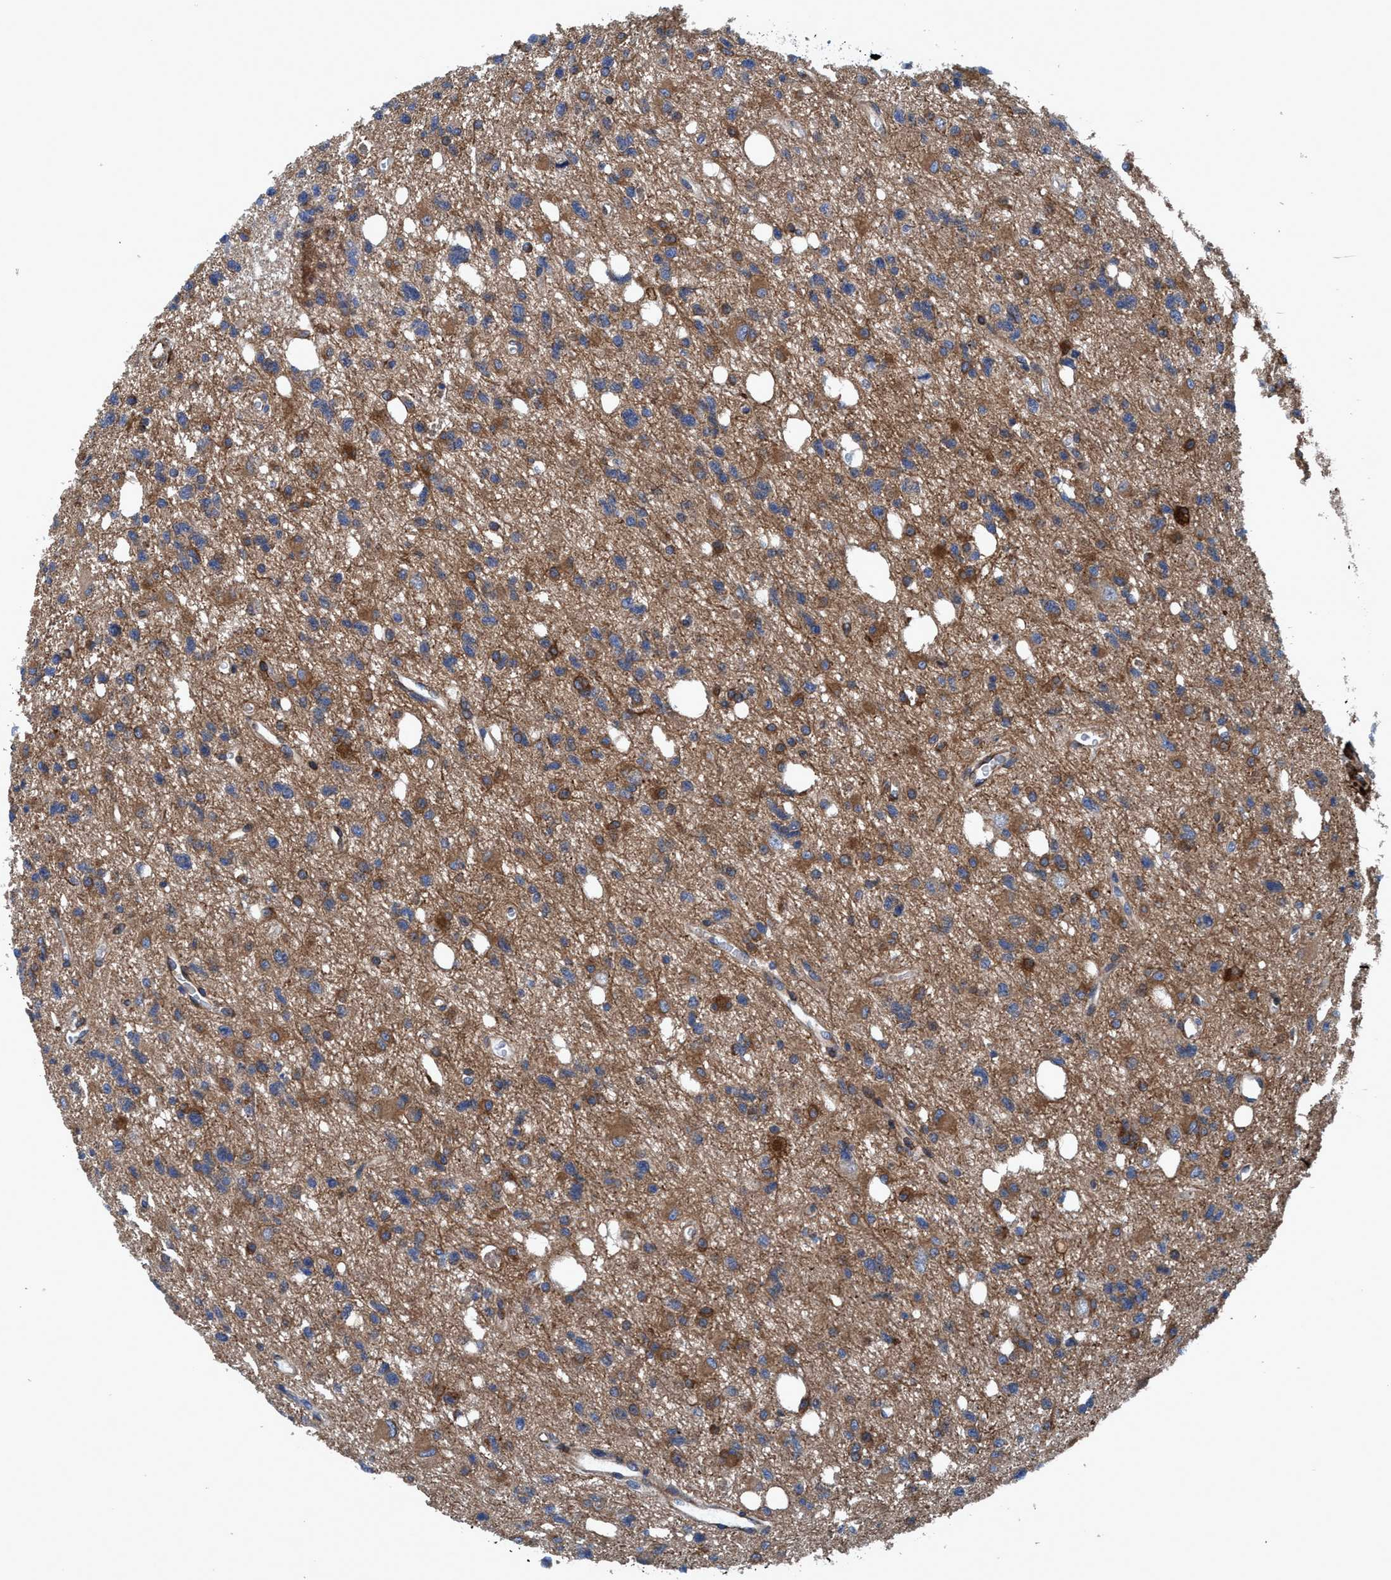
{"staining": {"intensity": "moderate", "quantity": ">75%", "location": "cytoplasmic/membranous"}, "tissue": "glioma", "cell_type": "Tumor cells", "image_type": "cancer", "snomed": [{"axis": "morphology", "description": "Glioma, malignant, High grade"}, {"axis": "topography", "description": "Brain"}], "caption": "Glioma tissue demonstrates moderate cytoplasmic/membranous expression in about >75% of tumor cells", "gene": "NMT1", "patient": {"sex": "female", "age": 62}}